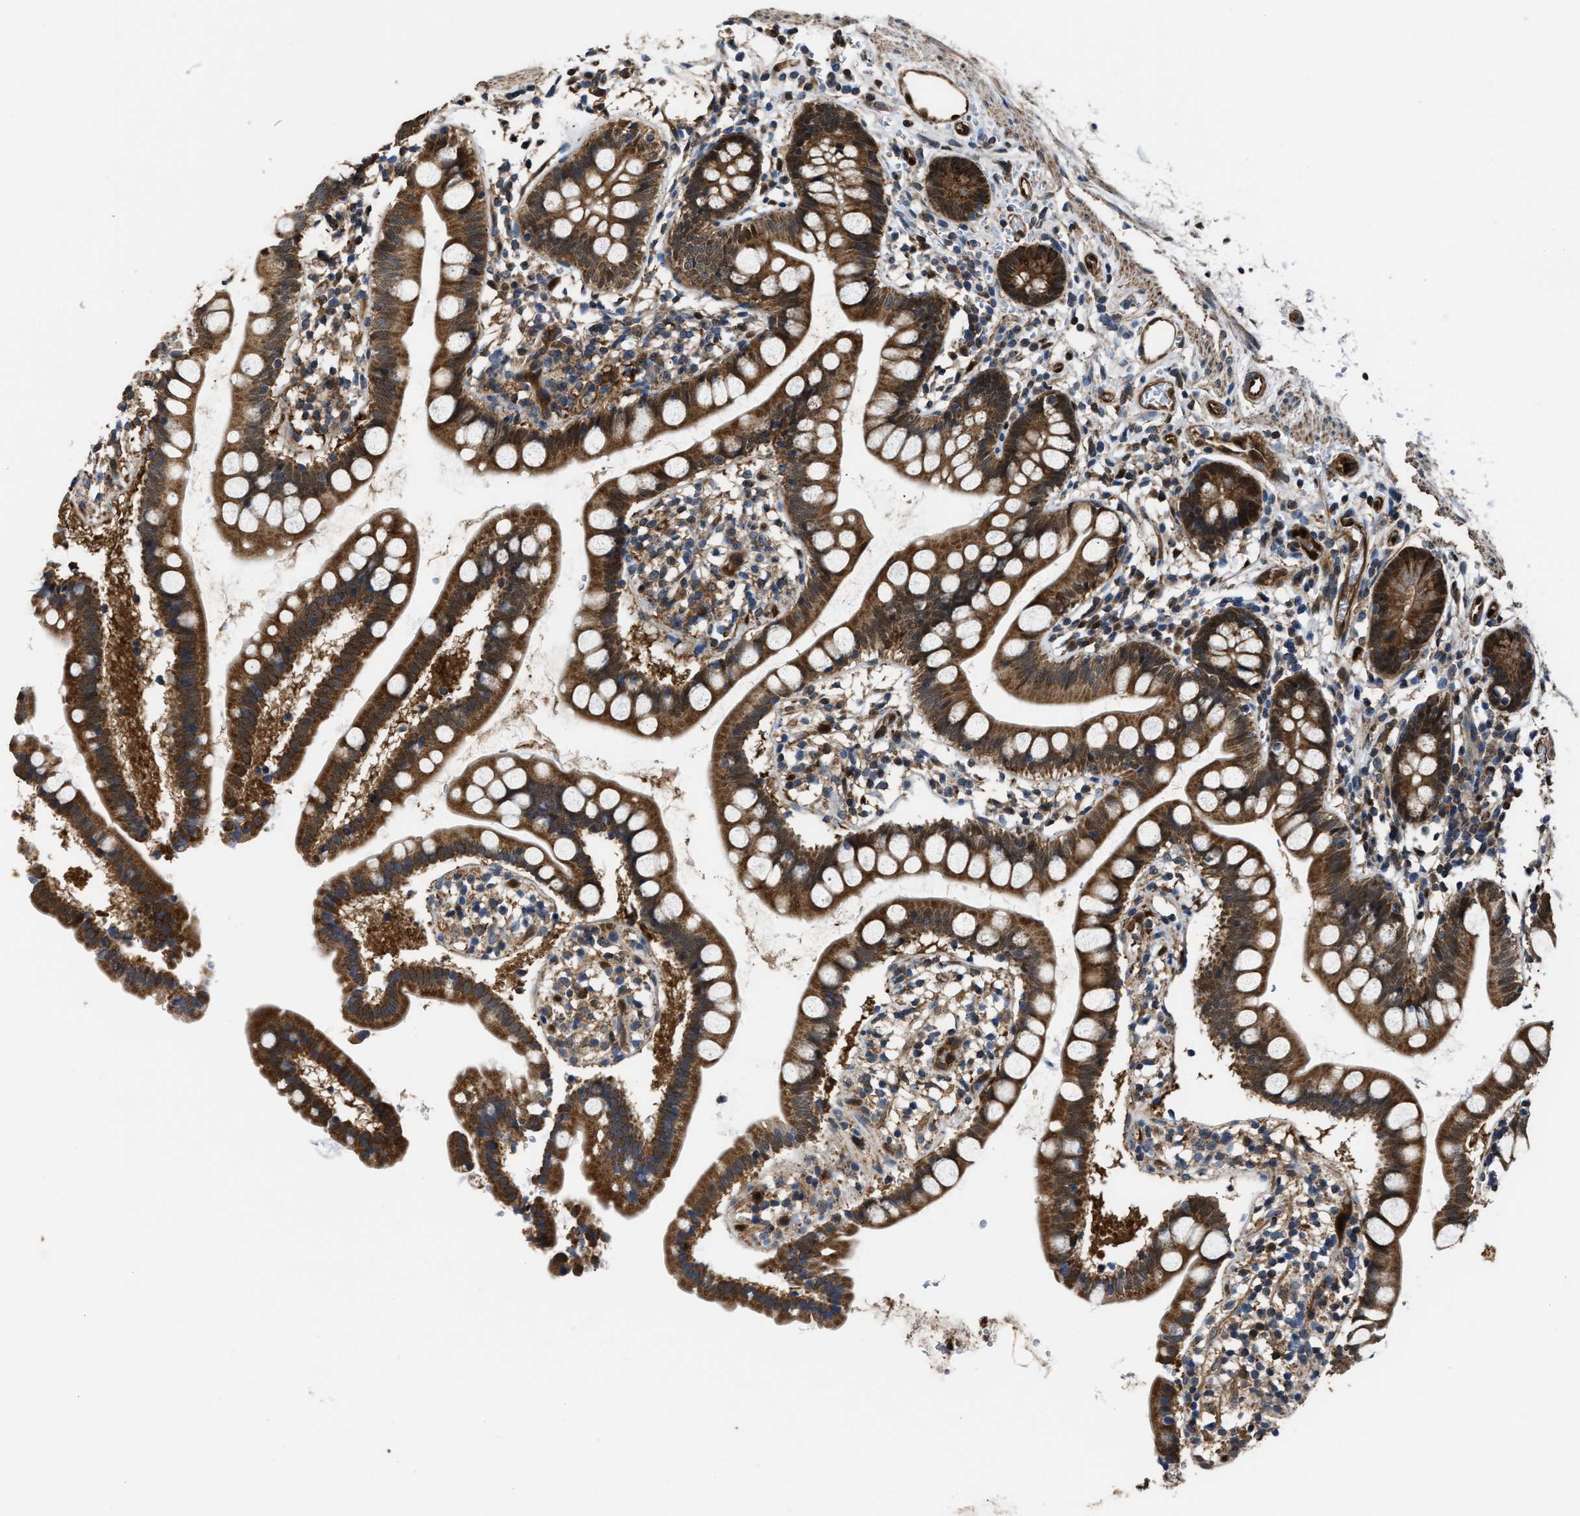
{"staining": {"intensity": "strong", "quantity": ">75%", "location": "cytoplasmic/membranous,nuclear"}, "tissue": "small intestine", "cell_type": "Glandular cells", "image_type": "normal", "snomed": [{"axis": "morphology", "description": "Normal tissue, NOS"}, {"axis": "topography", "description": "Small intestine"}], "caption": "Protein analysis of benign small intestine demonstrates strong cytoplasmic/membranous,nuclear staining in approximately >75% of glandular cells.", "gene": "PPA1", "patient": {"sex": "female", "age": 84}}